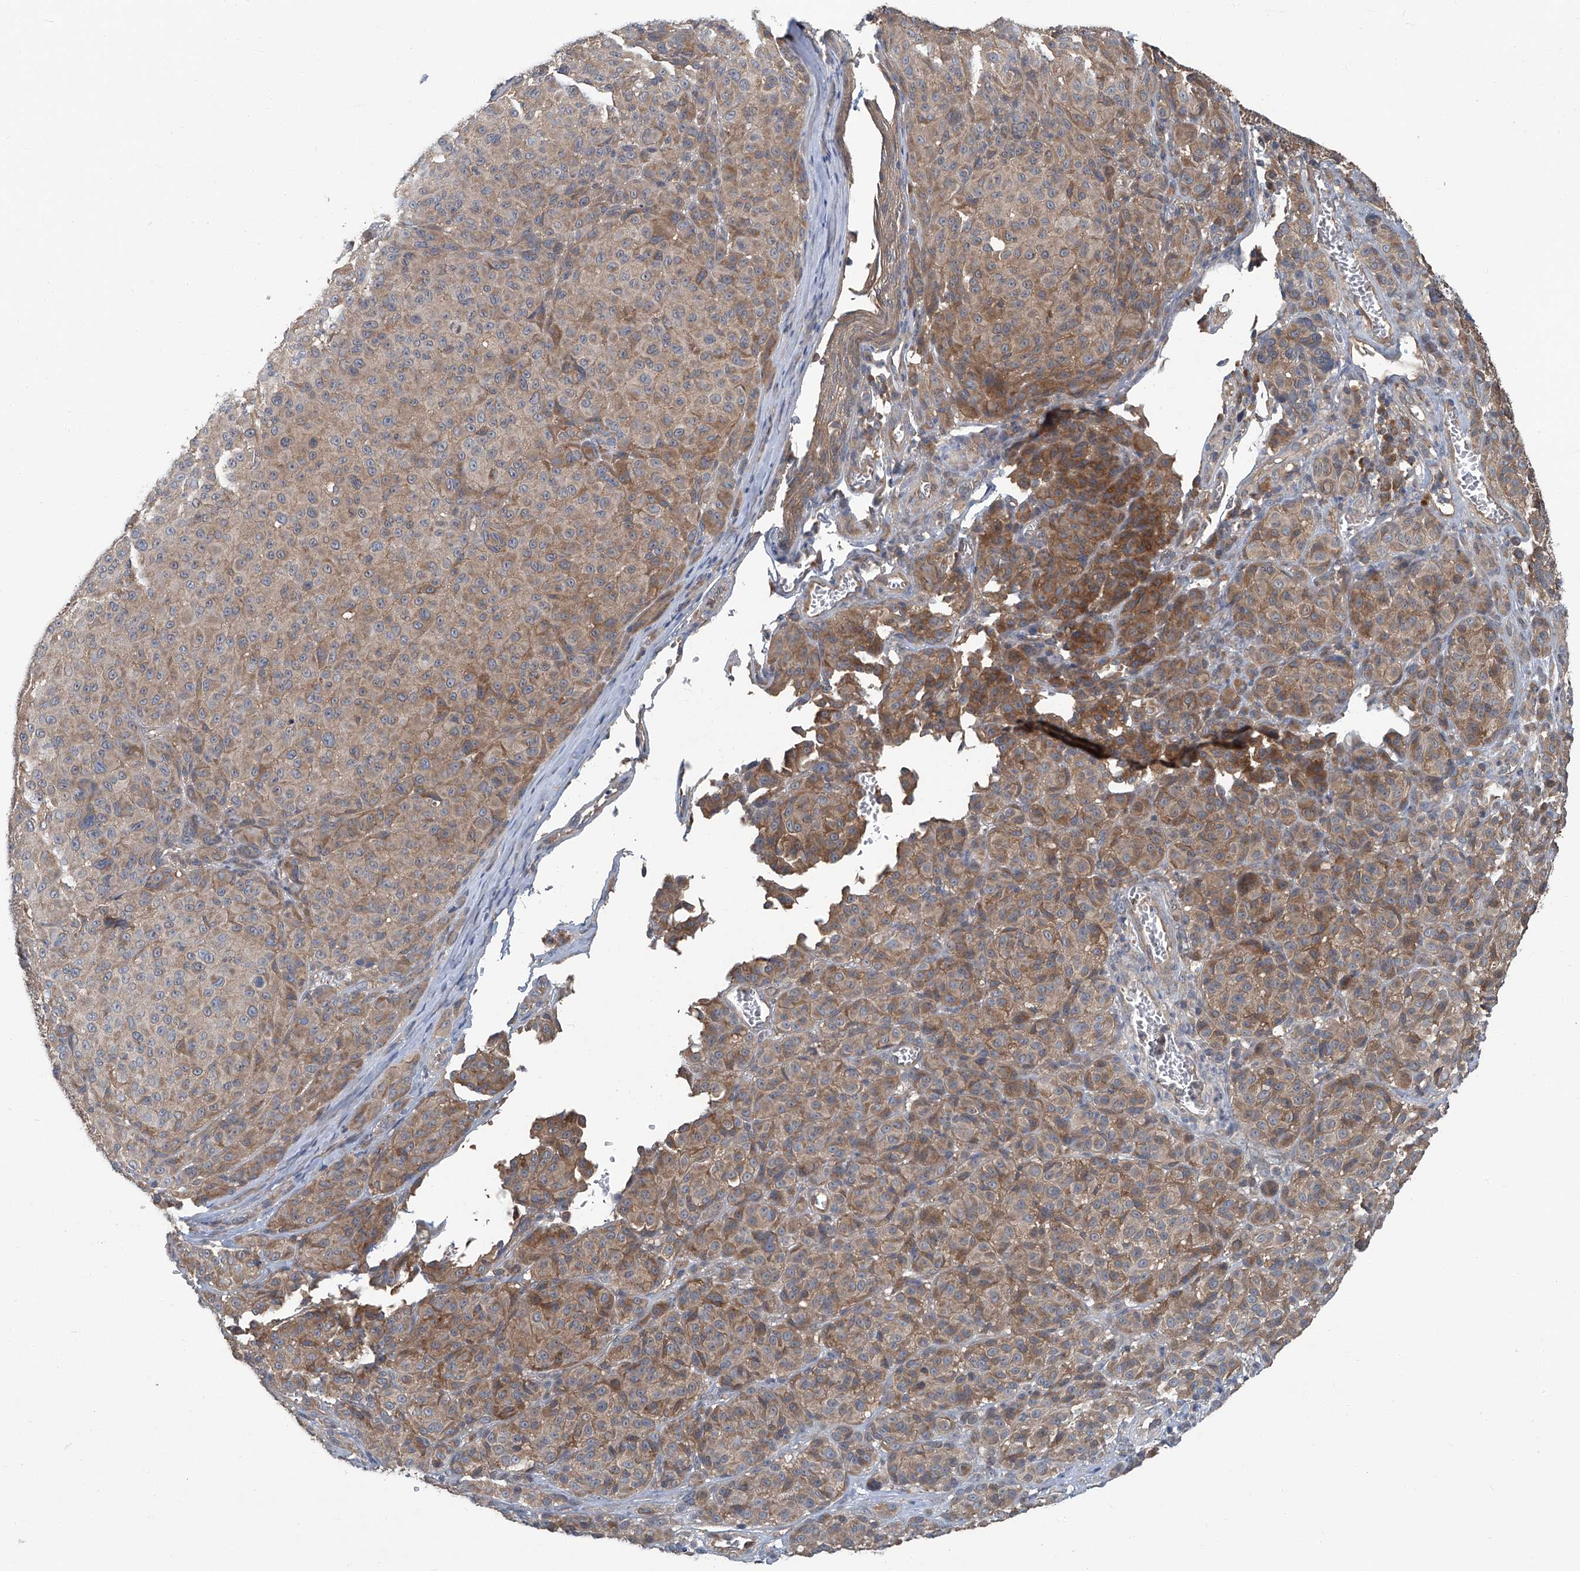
{"staining": {"intensity": "moderate", "quantity": "25%-75%", "location": "cytoplasmic/membranous"}, "tissue": "melanoma", "cell_type": "Tumor cells", "image_type": "cancer", "snomed": [{"axis": "morphology", "description": "Malignant melanoma, NOS"}, {"axis": "topography", "description": "Skin"}], "caption": "Immunohistochemical staining of melanoma displays moderate cytoplasmic/membranous protein staining in about 25%-75% of tumor cells.", "gene": "ANKRD34A", "patient": {"sex": "male", "age": 73}}